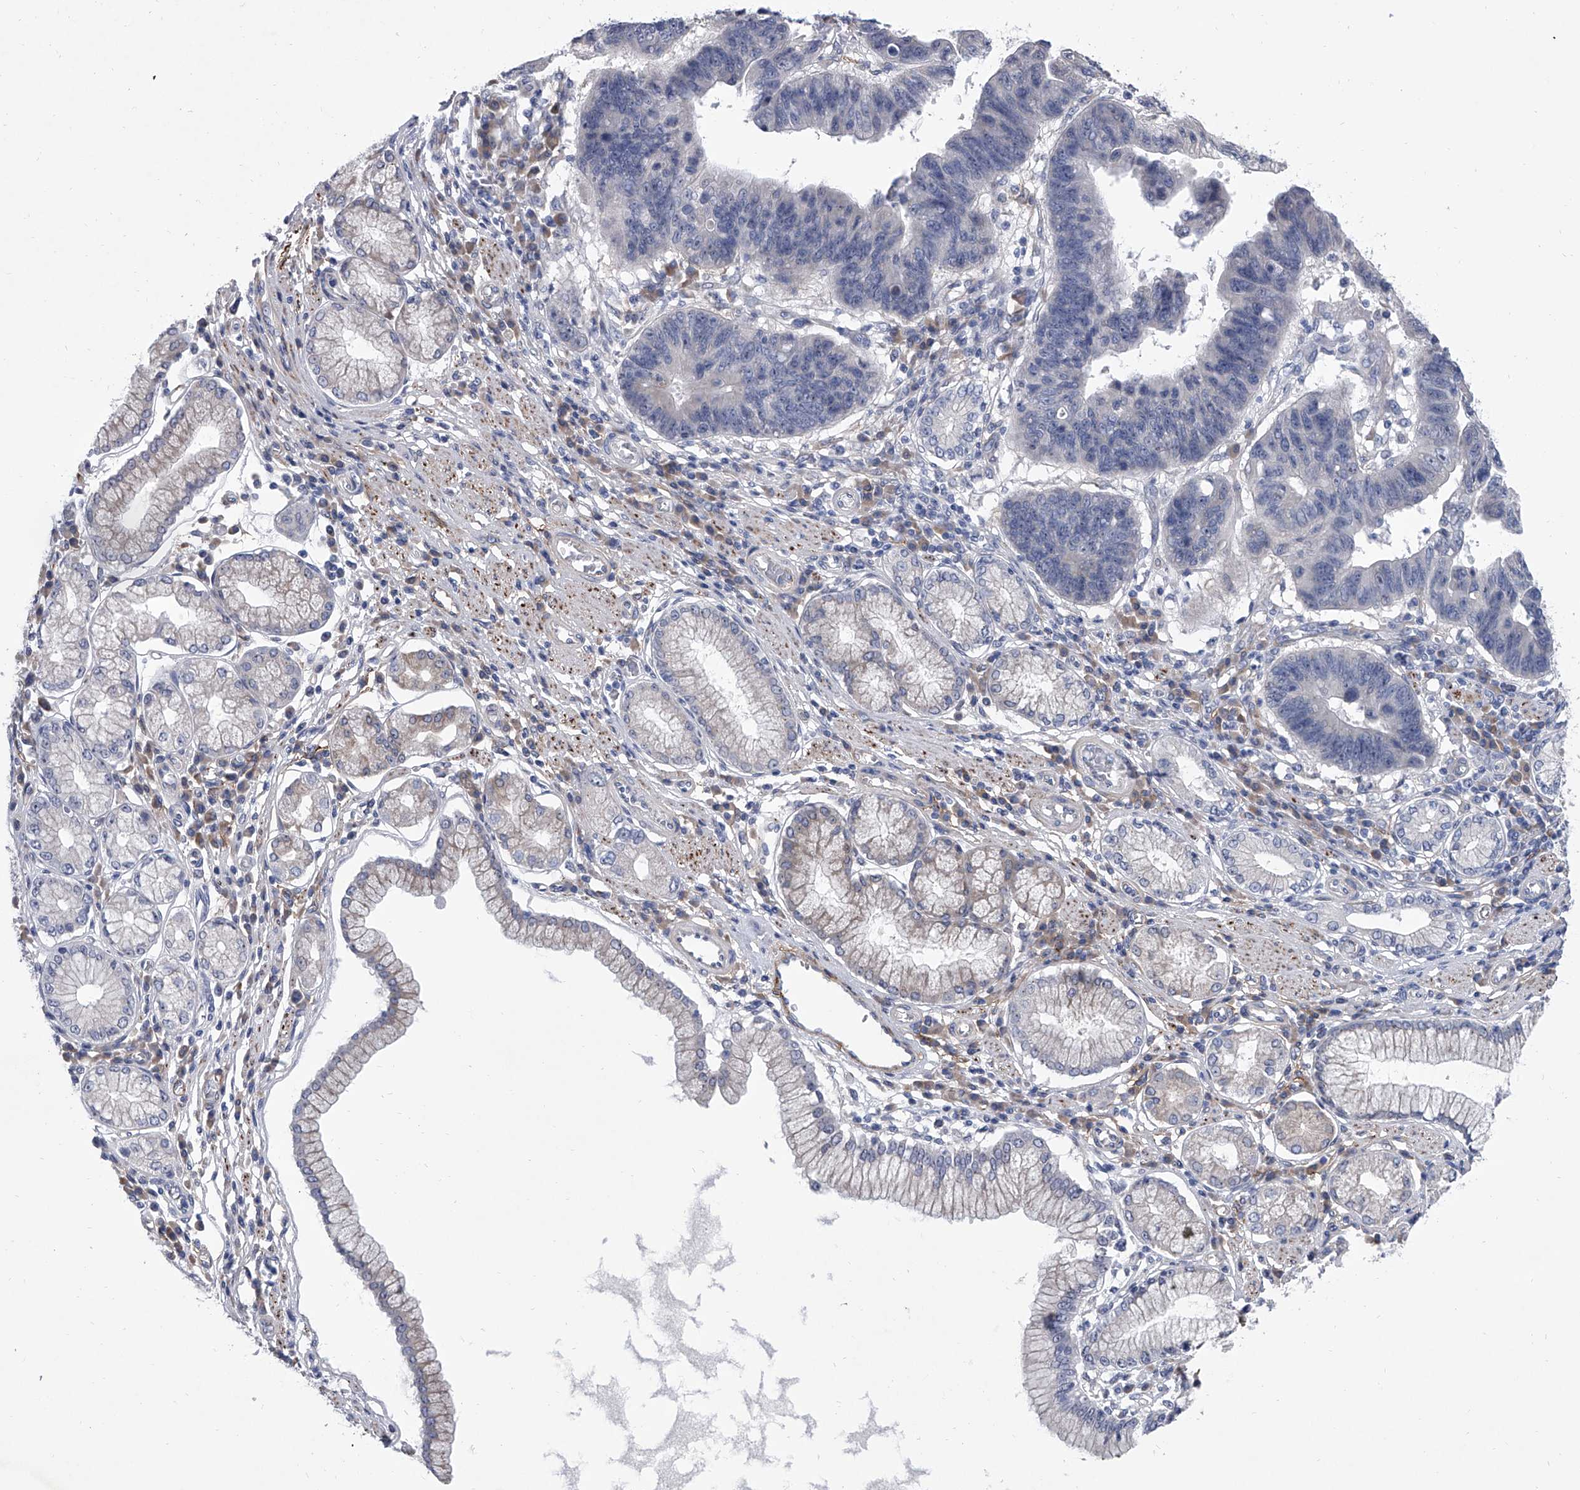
{"staining": {"intensity": "negative", "quantity": "none", "location": "none"}, "tissue": "stomach cancer", "cell_type": "Tumor cells", "image_type": "cancer", "snomed": [{"axis": "morphology", "description": "Adenocarcinoma, NOS"}, {"axis": "topography", "description": "Stomach"}], "caption": "Human stomach adenocarcinoma stained for a protein using immunohistochemistry reveals no expression in tumor cells.", "gene": "ALG14", "patient": {"sex": "male", "age": 59}}